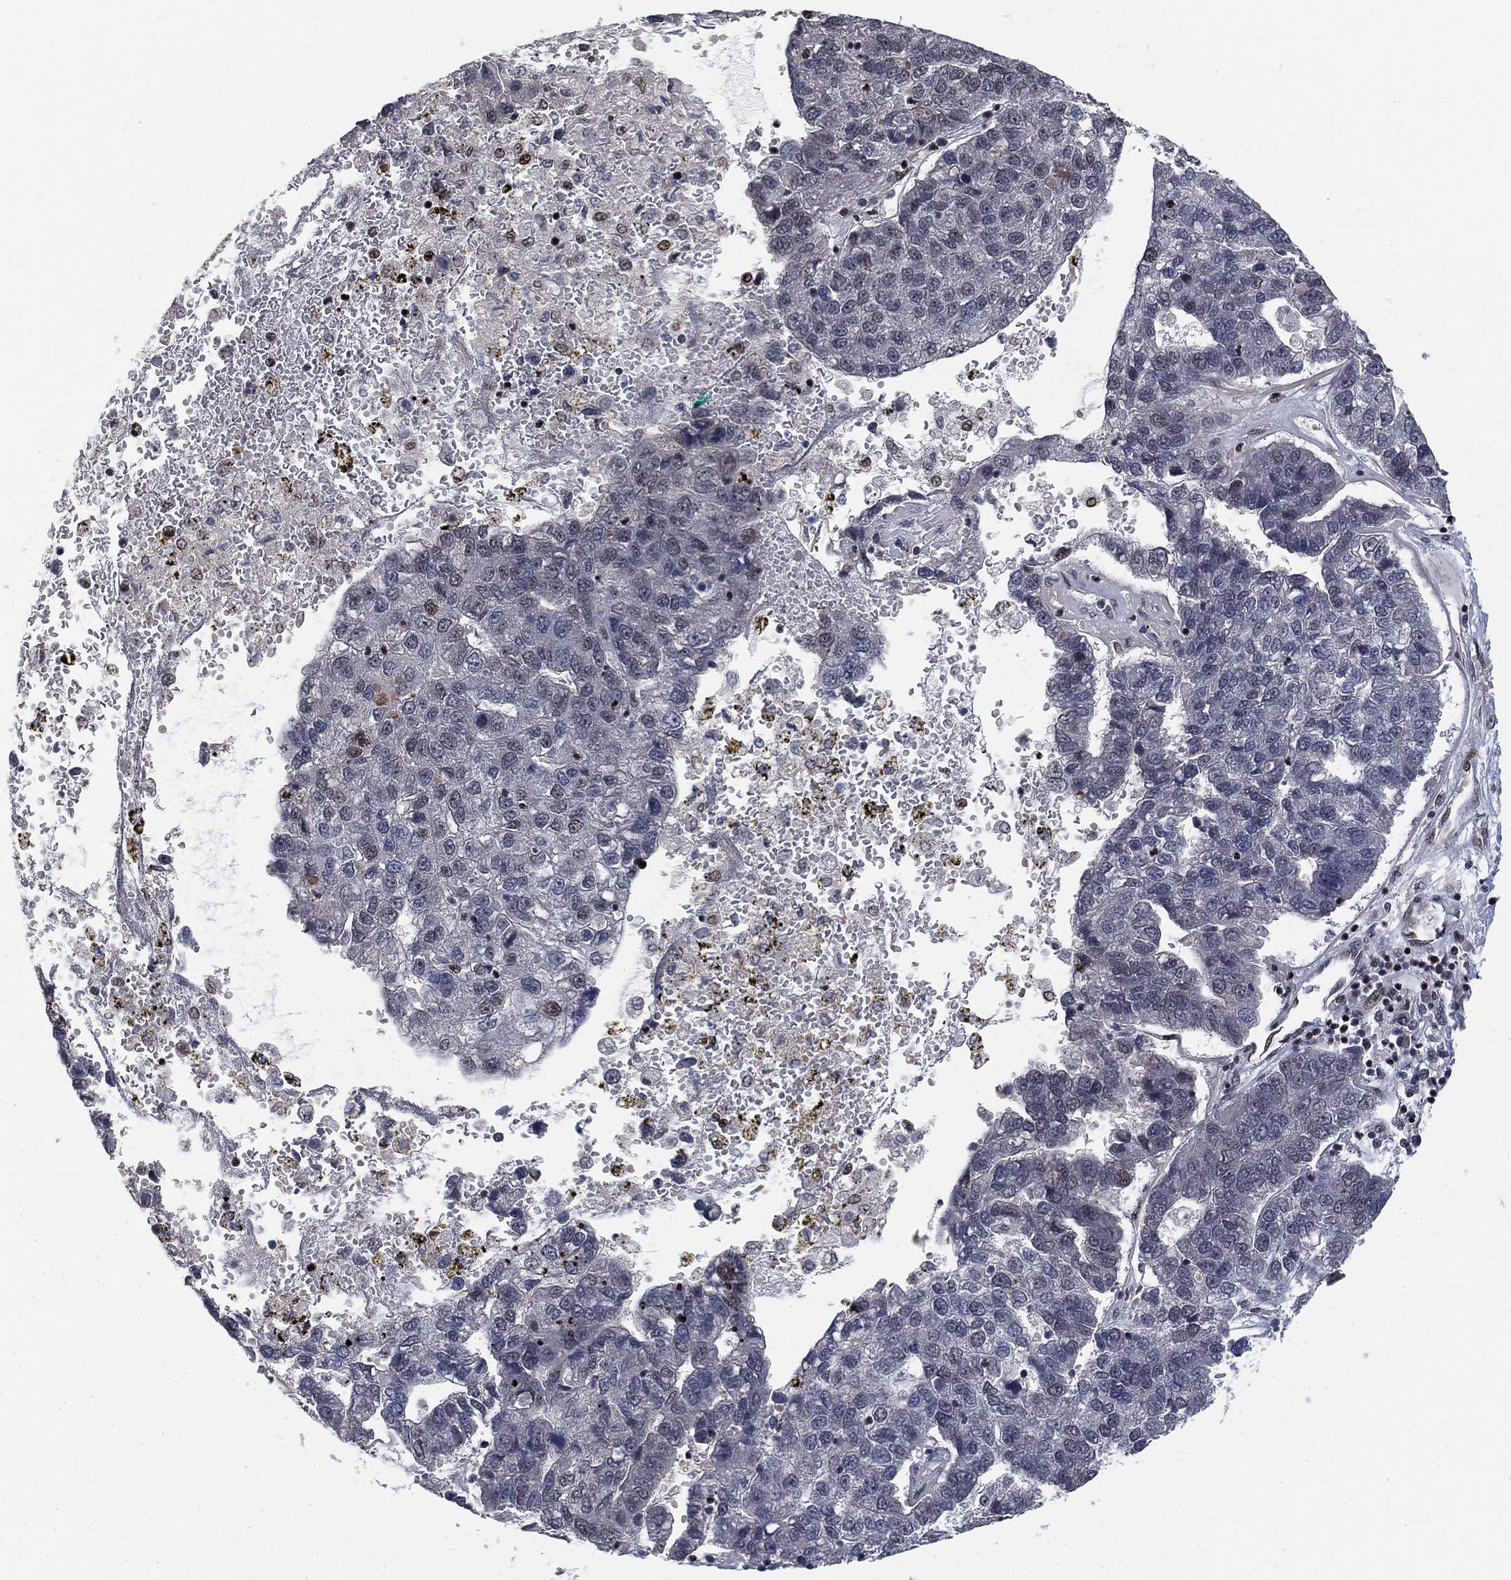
{"staining": {"intensity": "negative", "quantity": "none", "location": "none"}, "tissue": "pancreatic cancer", "cell_type": "Tumor cells", "image_type": "cancer", "snomed": [{"axis": "morphology", "description": "Adenocarcinoma, NOS"}, {"axis": "topography", "description": "Pancreas"}], "caption": "The IHC photomicrograph has no significant positivity in tumor cells of pancreatic cancer tissue.", "gene": "ZSCAN30", "patient": {"sex": "female", "age": 61}}